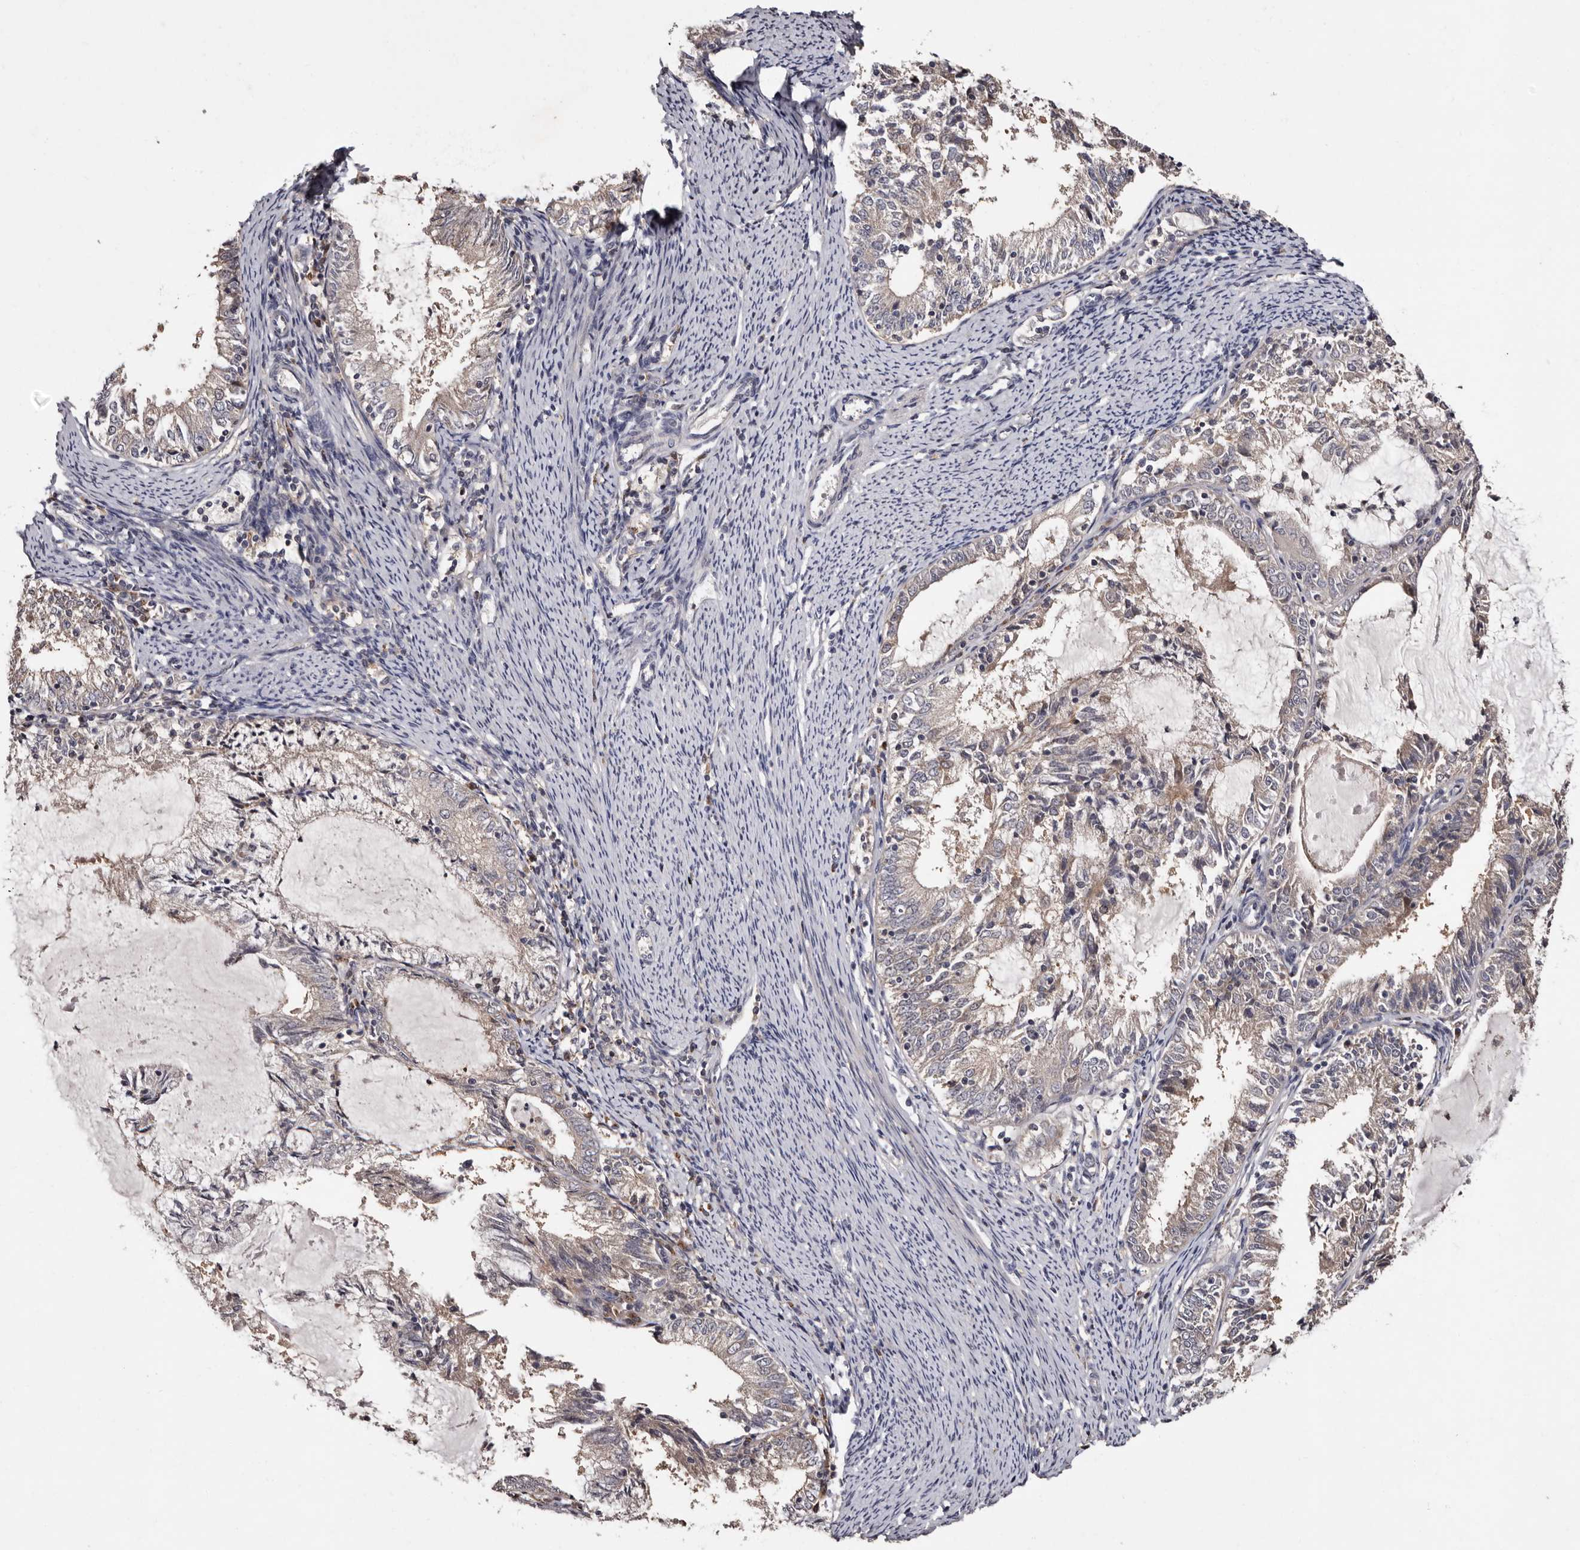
{"staining": {"intensity": "negative", "quantity": "none", "location": "none"}, "tissue": "endometrial cancer", "cell_type": "Tumor cells", "image_type": "cancer", "snomed": [{"axis": "morphology", "description": "Adenocarcinoma, NOS"}, {"axis": "topography", "description": "Endometrium"}], "caption": "DAB (3,3'-diaminobenzidine) immunohistochemical staining of human endometrial cancer reveals no significant staining in tumor cells.", "gene": "DNPH1", "patient": {"sex": "female", "age": 57}}